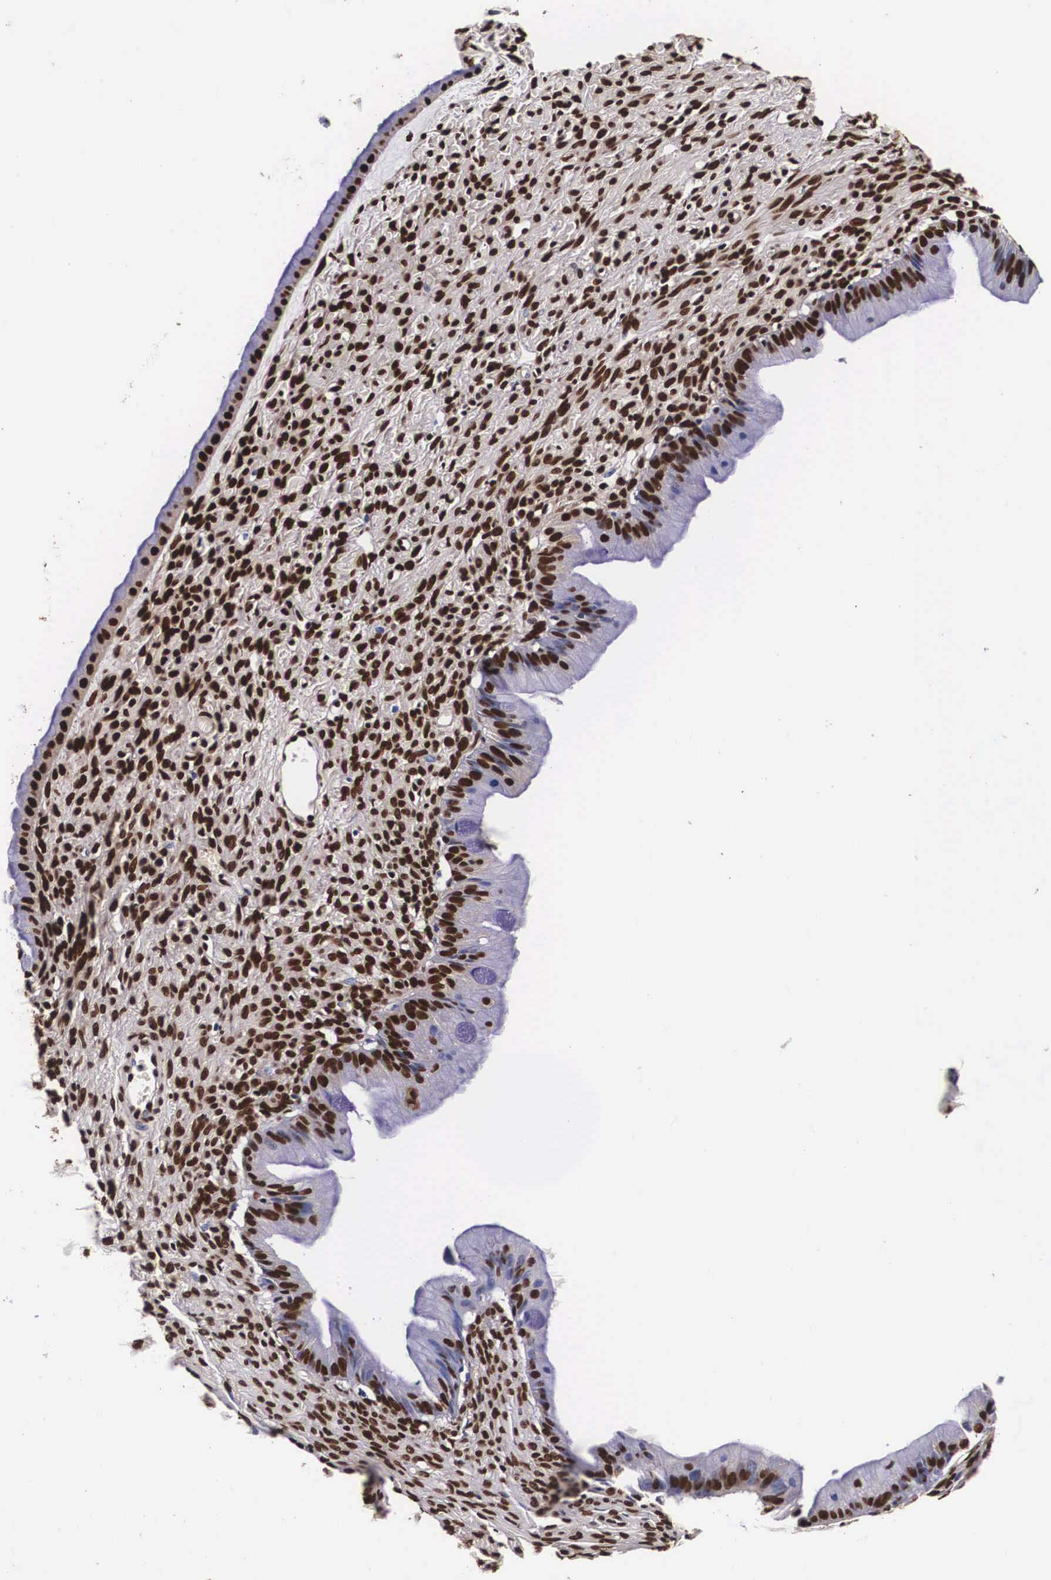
{"staining": {"intensity": "strong", "quantity": ">75%", "location": "nuclear"}, "tissue": "ovarian cancer", "cell_type": "Tumor cells", "image_type": "cancer", "snomed": [{"axis": "morphology", "description": "Cystadenocarcinoma, mucinous, NOS"}, {"axis": "topography", "description": "Ovary"}], "caption": "The image displays a brown stain indicating the presence of a protein in the nuclear of tumor cells in ovarian mucinous cystadenocarcinoma.", "gene": "PABPN1", "patient": {"sex": "female", "age": 25}}